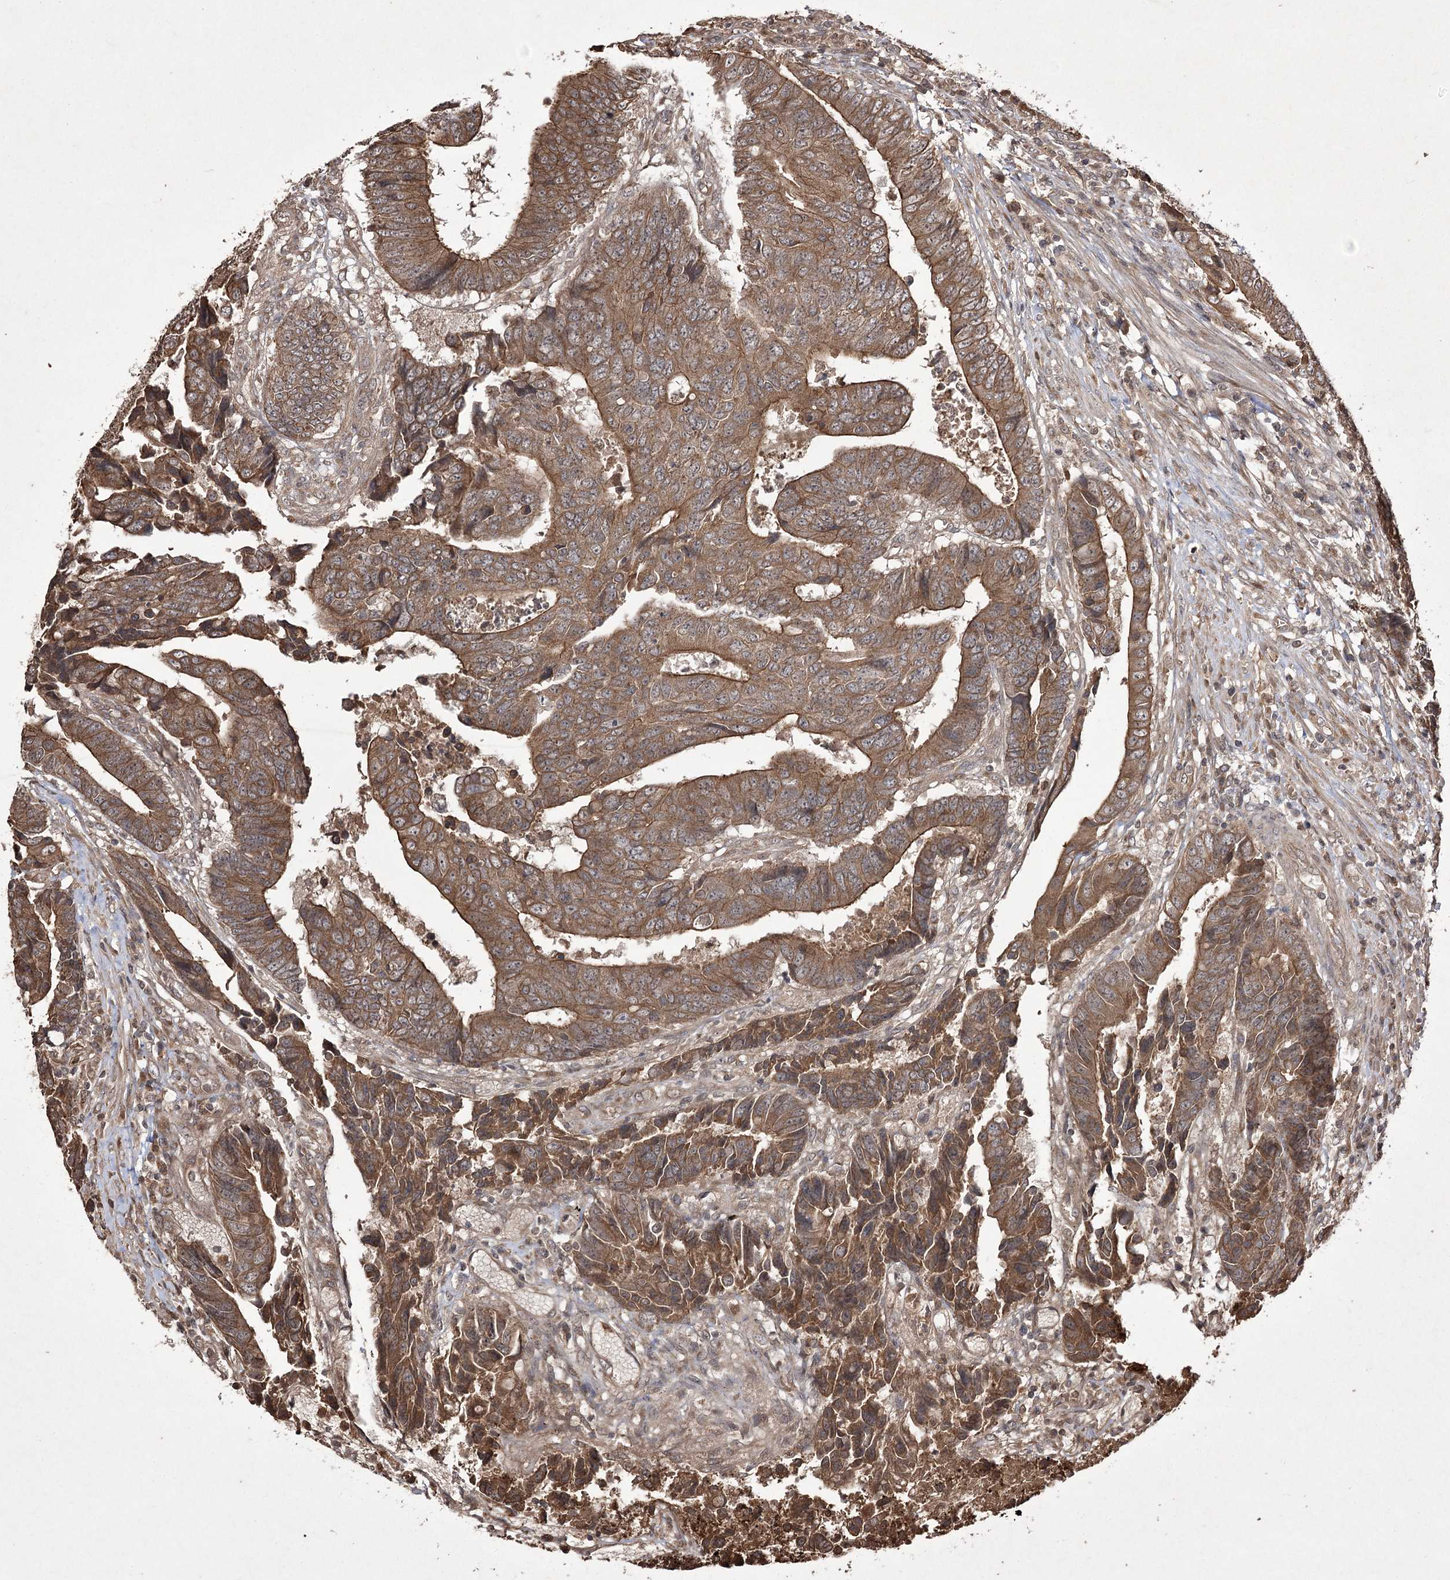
{"staining": {"intensity": "moderate", "quantity": ">75%", "location": "cytoplasmic/membranous"}, "tissue": "colorectal cancer", "cell_type": "Tumor cells", "image_type": "cancer", "snomed": [{"axis": "morphology", "description": "Adenocarcinoma, NOS"}, {"axis": "topography", "description": "Rectum"}], "caption": "Immunohistochemical staining of human colorectal adenocarcinoma exhibits medium levels of moderate cytoplasmic/membranous staining in about >75% of tumor cells. Nuclei are stained in blue.", "gene": "FANCL", "patient": {"sex": "male", "age": 84}}